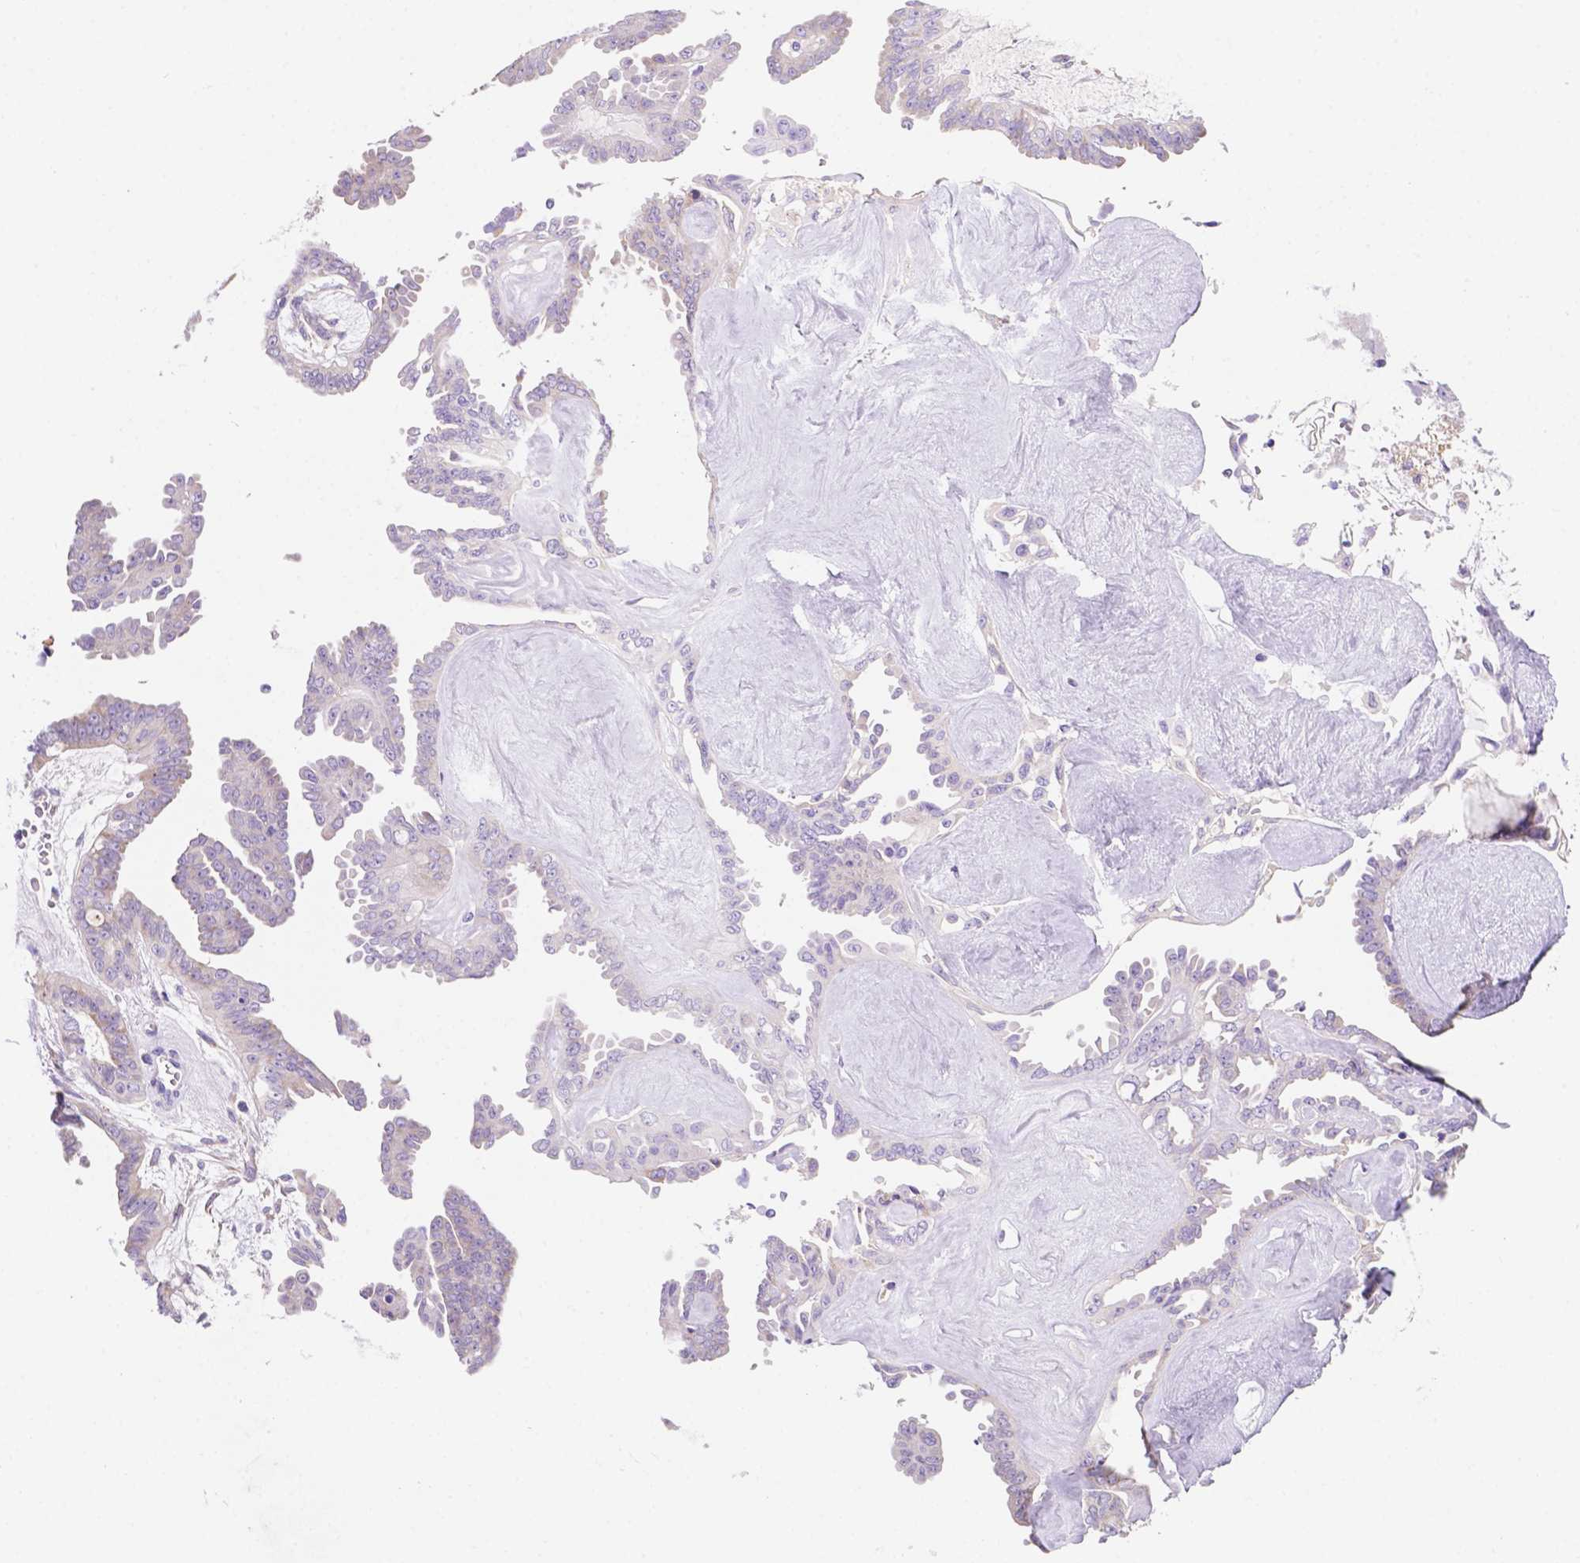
{"staining": {"intensity": "negative", "quantity": "none", "location": "none"}, "tissue": "ovarian cancer", "cell_type": "Tumor cells", "image_type": "cancer", "snomed": [{"axis": "morphology", "description": "Cystadenocarcinoma, serous, NOS"}, {"axis": "topography", "description": "Ovary"}], "caption": "The immunohistochemistry micrograph has no significant staining in tumor cells of ovarian cancer (serous cystadenocarcinoma) tissue. (DAB (3,3'-diaminobenzidine) IHC, high magnification).", "gene": "CEACAM7", "patient": {"sex": "female", "age": 71}}